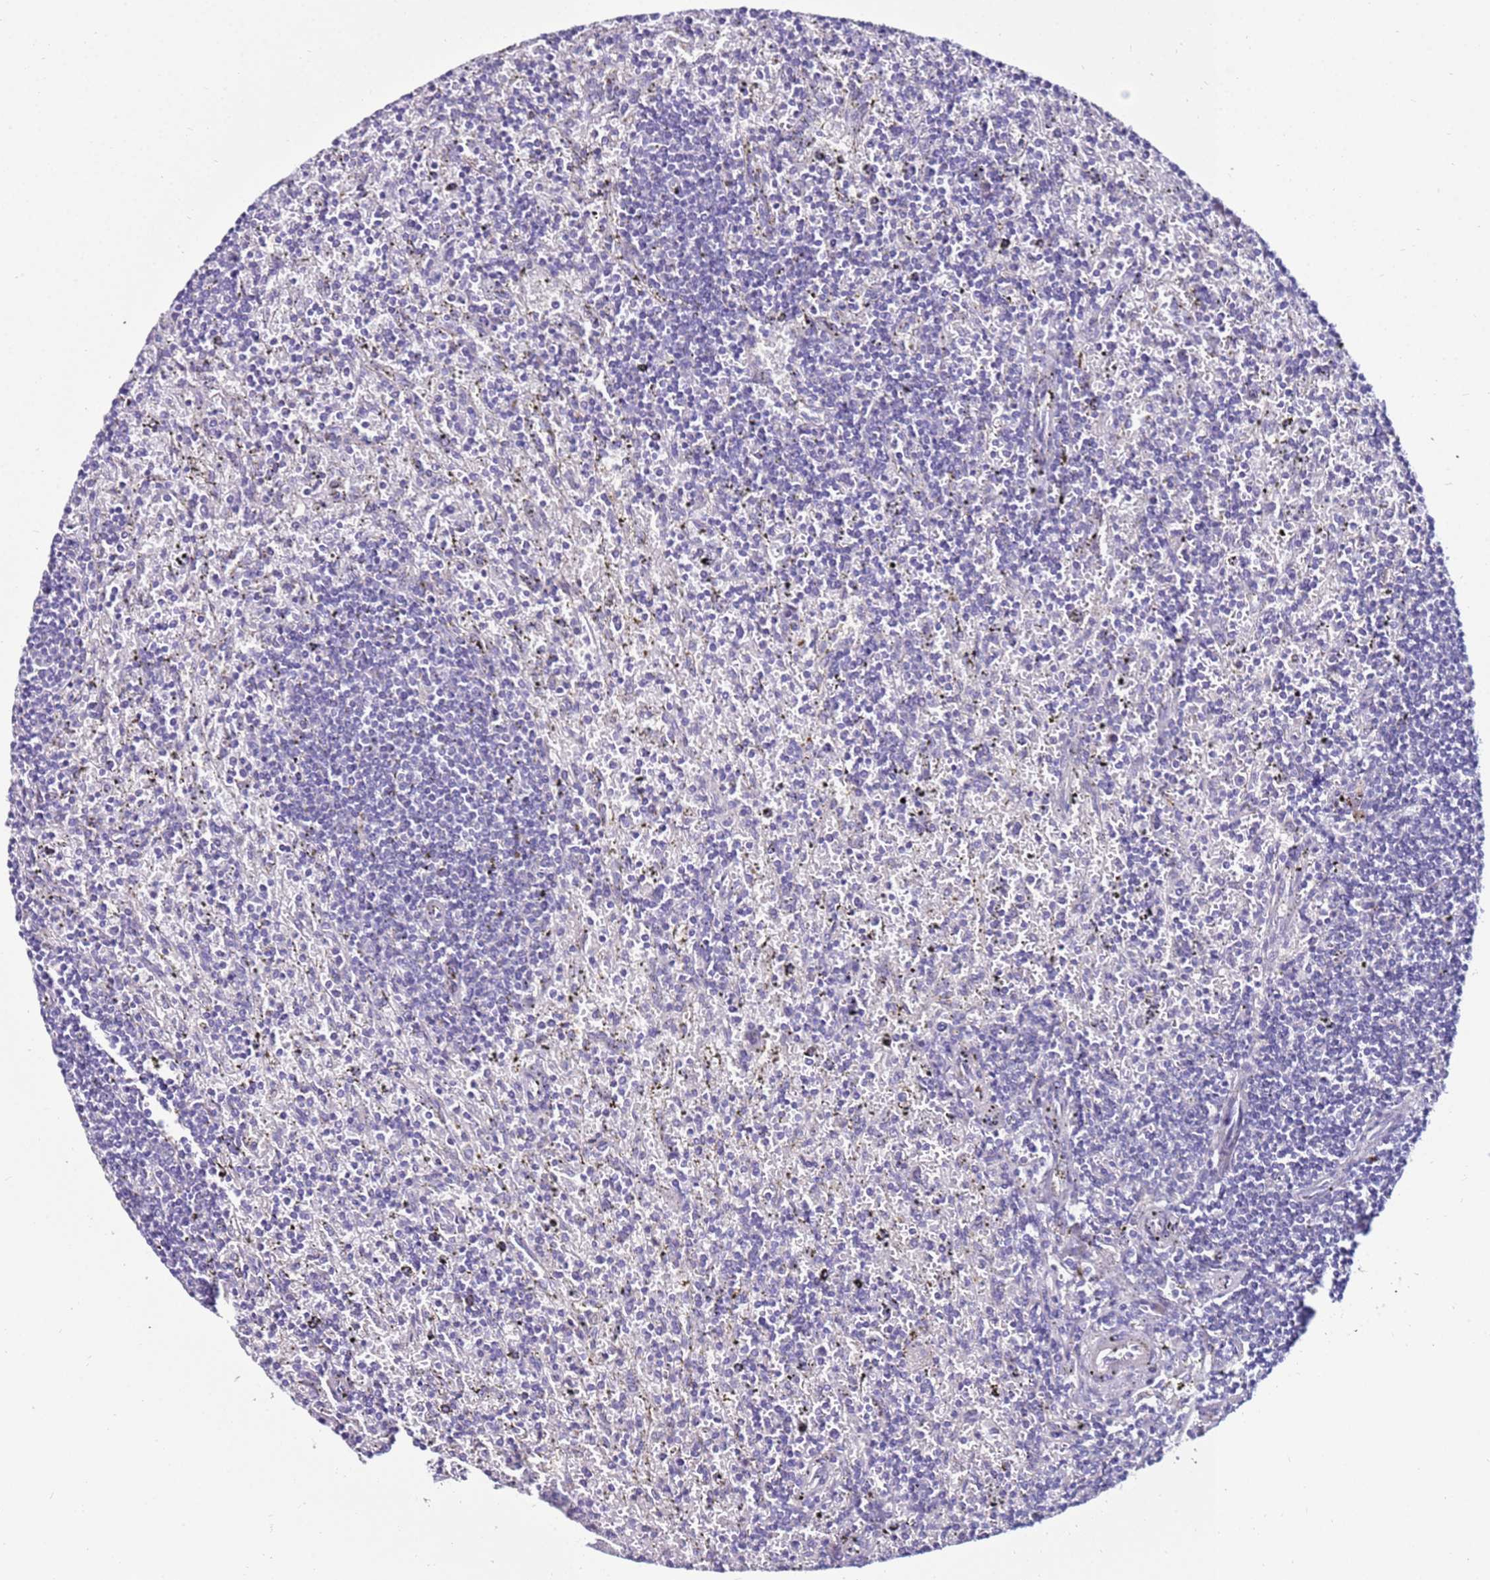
{"staining": {"intensity": "negative", "quantity": "none", "location": "none"}, "tissue": "lymphoma", "cell_type": "Tumor cells", "image_type": "cancer", "snomed": [{"axis": "morphology", "description": "Malignant lymphoma, non-Hodgkin's type, Low grade"}, {"axis": "topography", "description": "Spleen"}], "caption": "Immunohistochemistry (IHC) image of malignant lymphoma, non-Hodgkin's type (low-grade) stained for a protein (brown), which exhibits no expression in tumor cells.", "gene": "GPN3", "patient": {"sex": "male", "age": 76}}